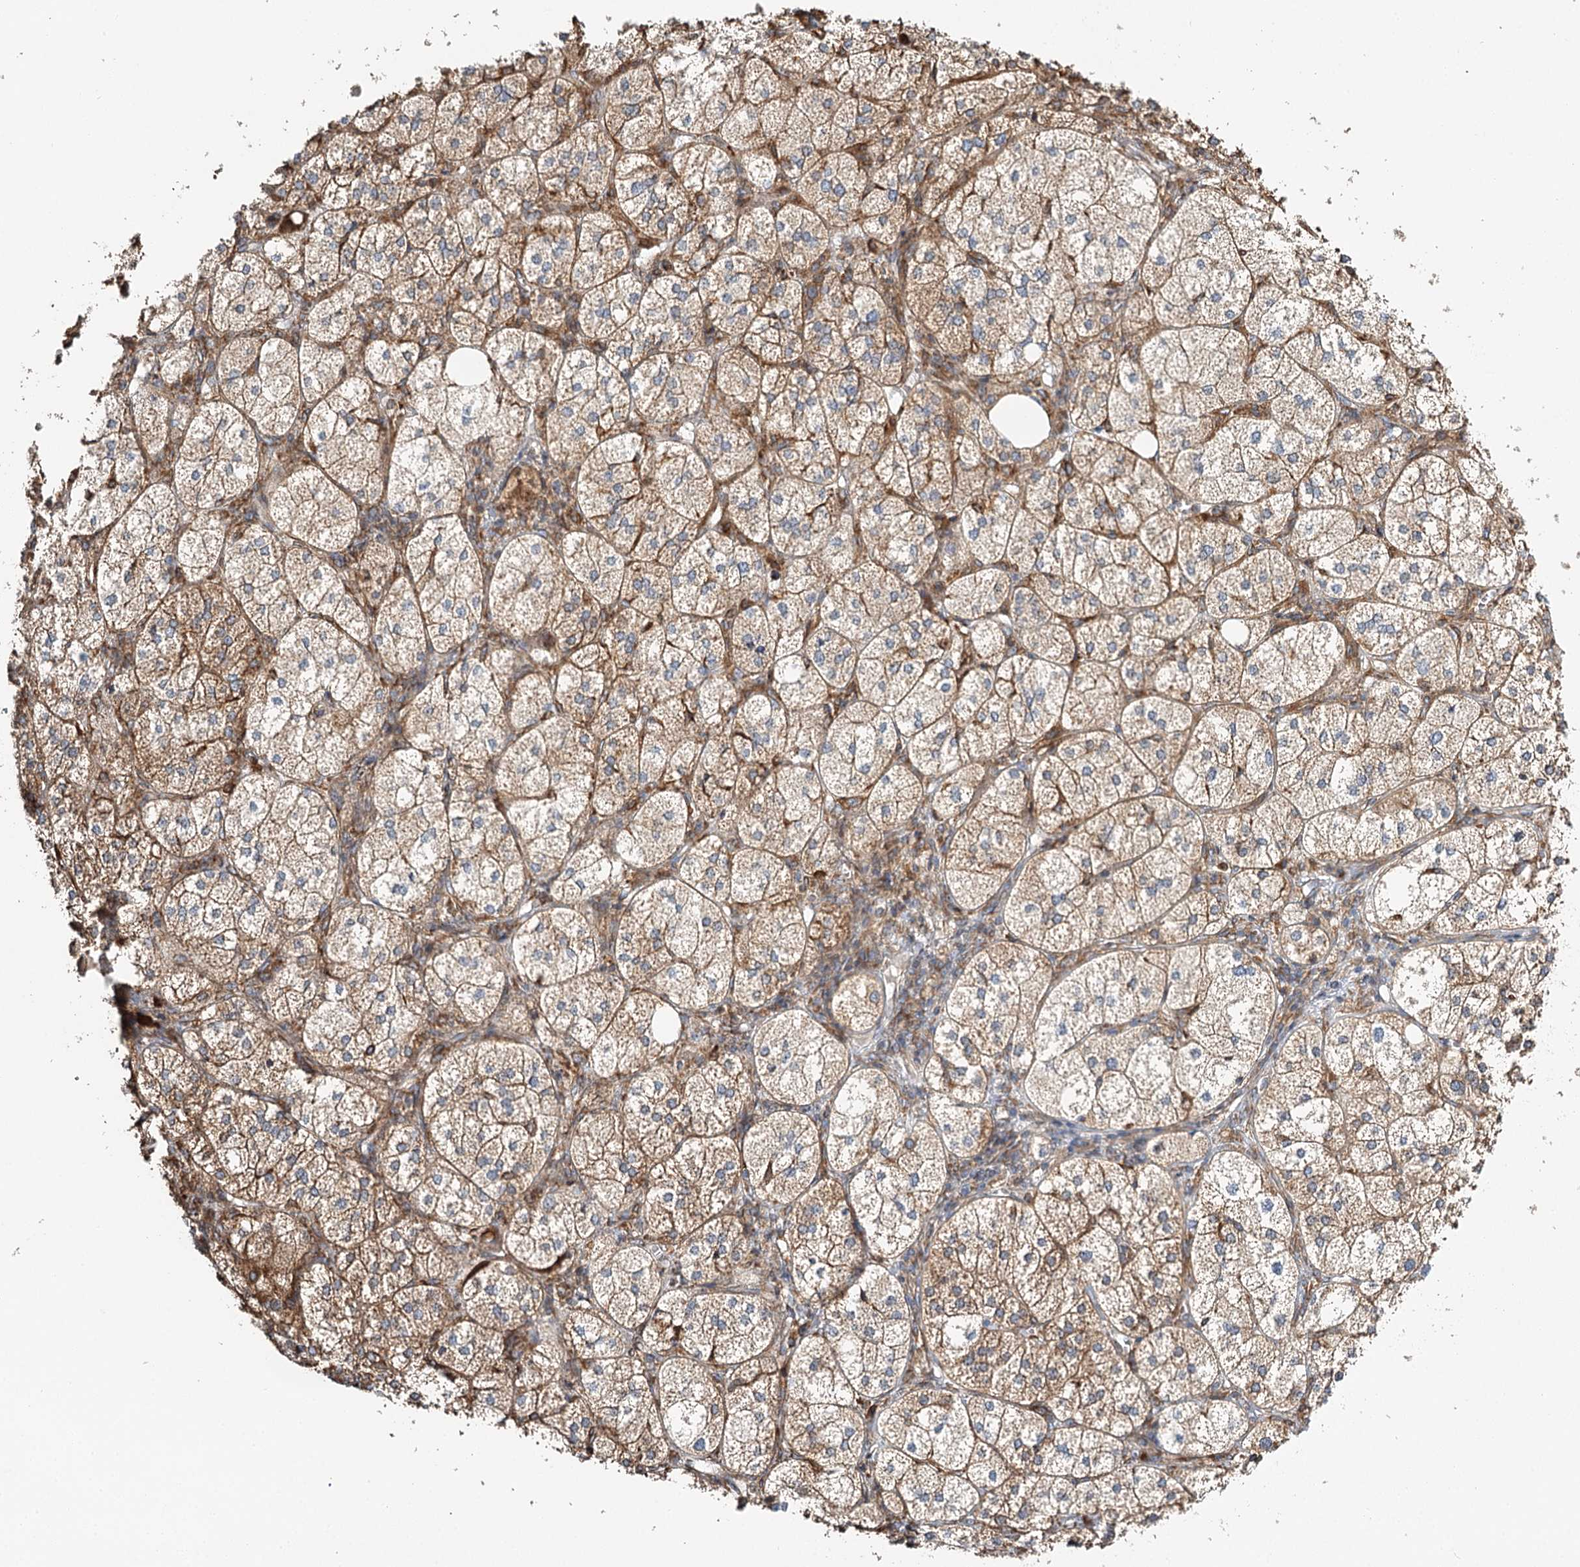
{"staining": {"intensity": "moderate", "quantity": ">75%", "location": "cytoplasmic/membranous"}, "tissue": "adrenal gland", "cell_type": "Glandular cells", "image_type": "normal", "snomed": [{"axis": "morphology", "description": "Normal tissue, NOS"}, {"axis": "topography", "description": "Adrenal gland"}], "caption": "This image demonstrates IHC staining of normal human adrenal gland, with medium moderate cytoplasmic/membranous positivity in about >75% of glandular cells.", "gene": "TAS1R1", "patient": {"sex": "female", "age": 61}}